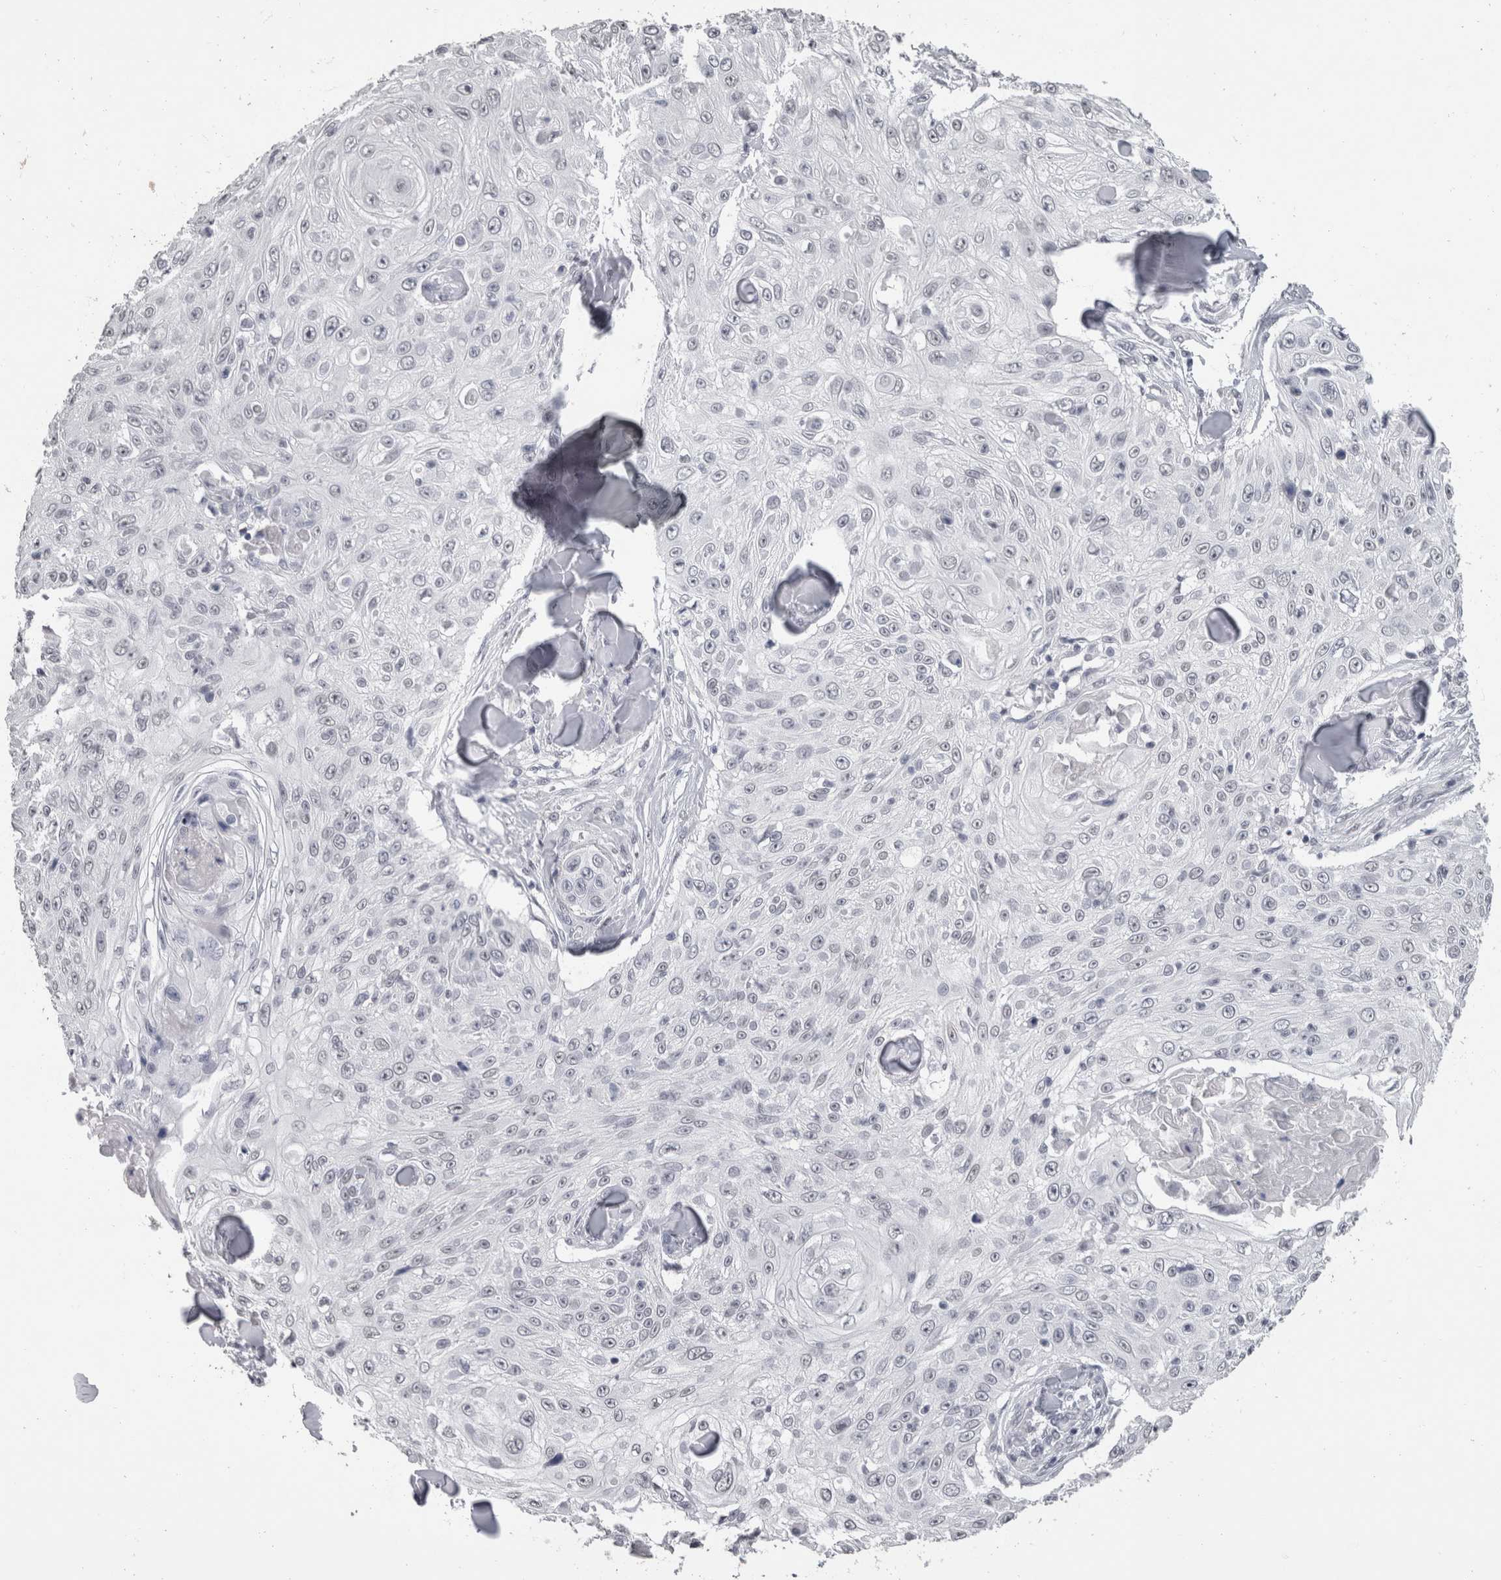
{"staining": {"intensity": "negative", "quantity": "none", "location": "none"}, "tissue": "skin cancer", "cell_type": "Tumor cells", "image_type": "cancer", "snomed": [{"axis": "morphology", "description": "Squamous cell carcinoma, NOS"}, {"axis": "topography", "description": "Skin"}], "caption": "There is no significant expression in tumor cells of squamous cell carcinoma (skin).", "gene": "DDX17", "patient": {"sex": "male", "age": 86}}